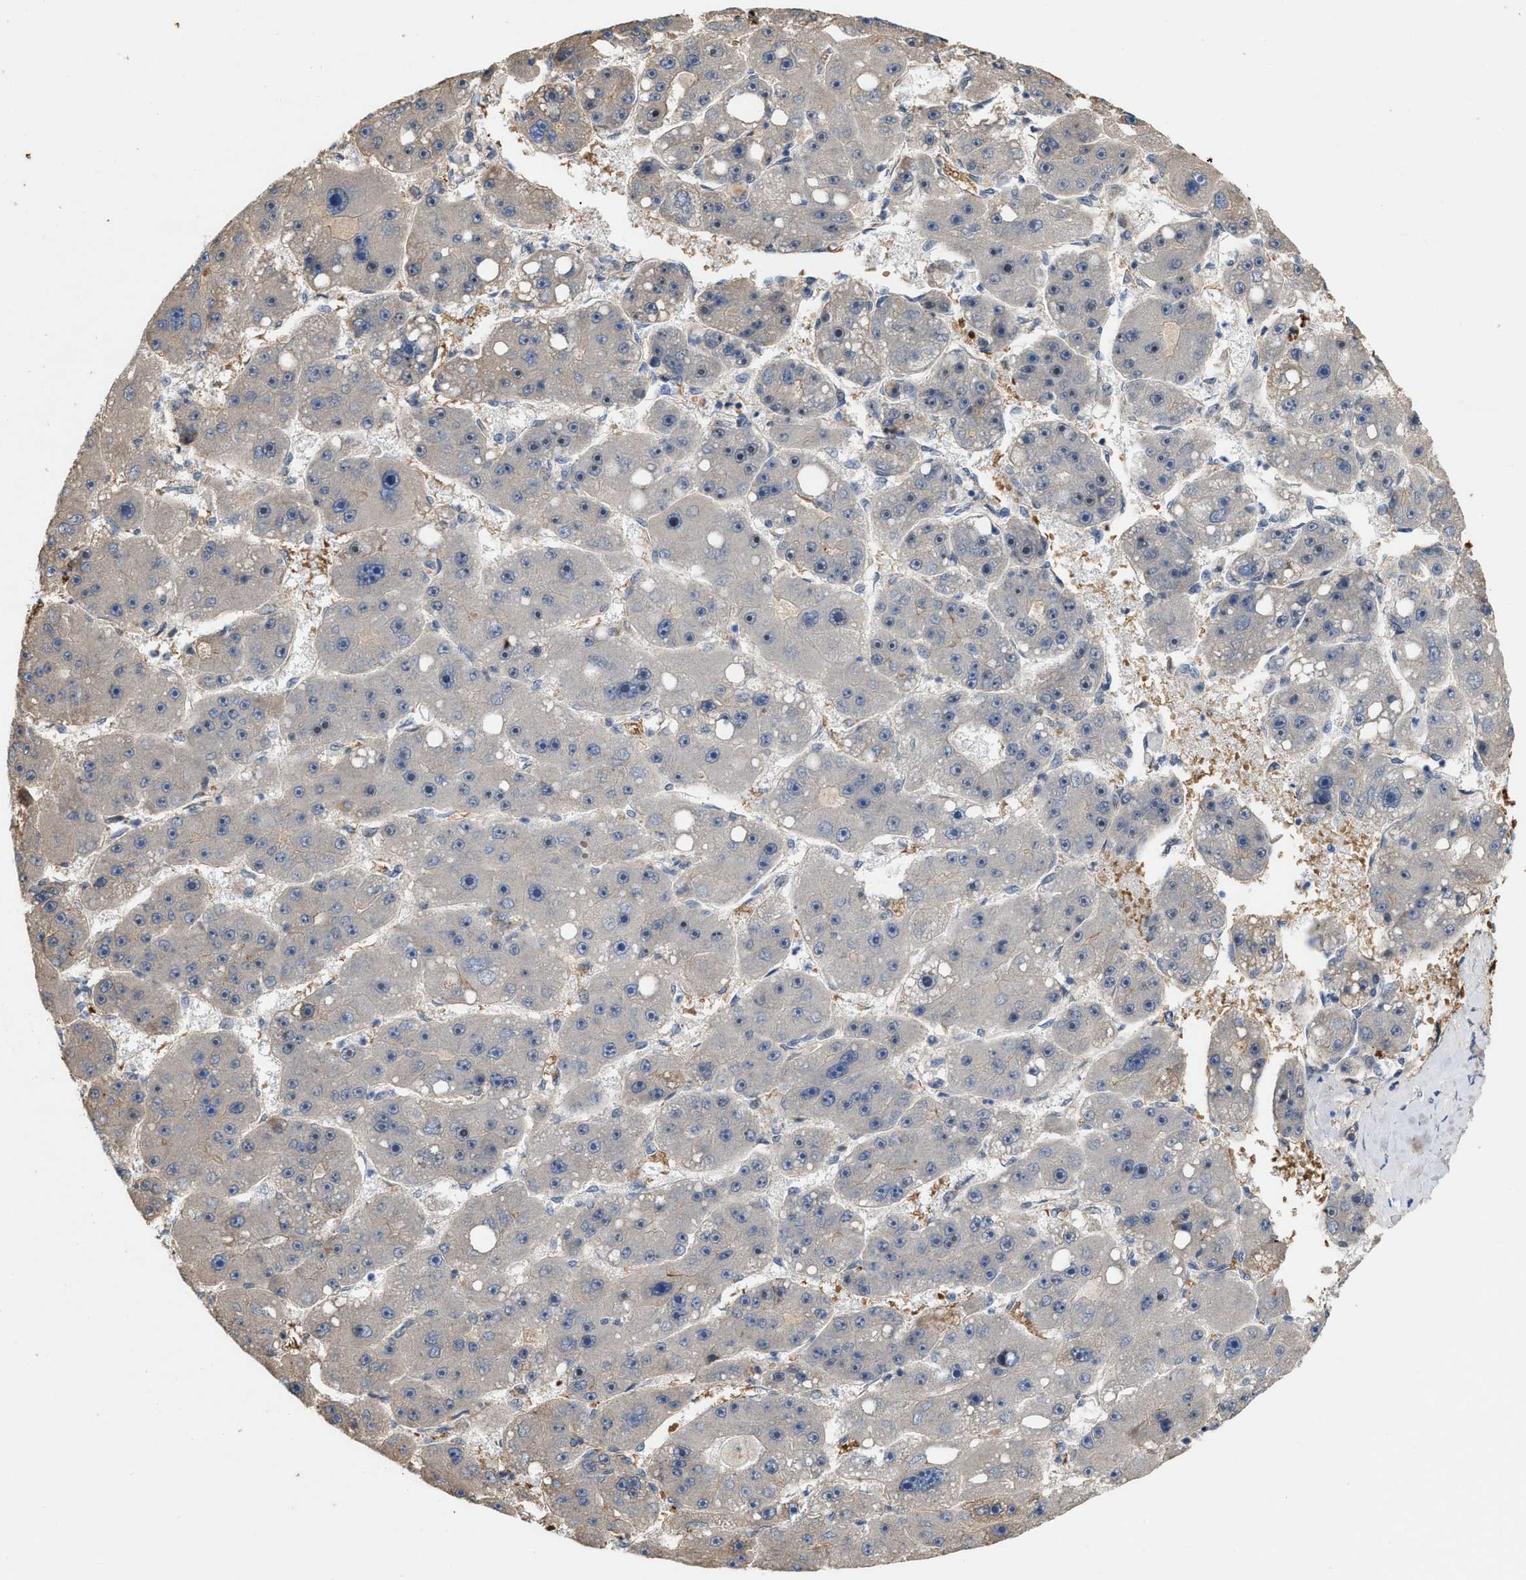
{"staining": {"intensity": "negative", "quantity": "none", "location": "none"}, "tissue": "liver cancer", "cell_type": "Tumor cells", "image_type": "cancer", "snomed": [{"axis": "morphology", "description": "Carcinoma, Hepatocellular, NOS"}, {"axis": "topography", "description": "Liver"}], "caption": "Tumor cells are negative for brown protein staining in liver cancer (hepatocellular carcinoma). (DAB (3,3'-diaminobenzidine) immunohistochemistry (IHC) visualized using brightfield microscopy, high magnification).", "gene": "POLR1F", "patient": {"sex": "female", "age": 61}}